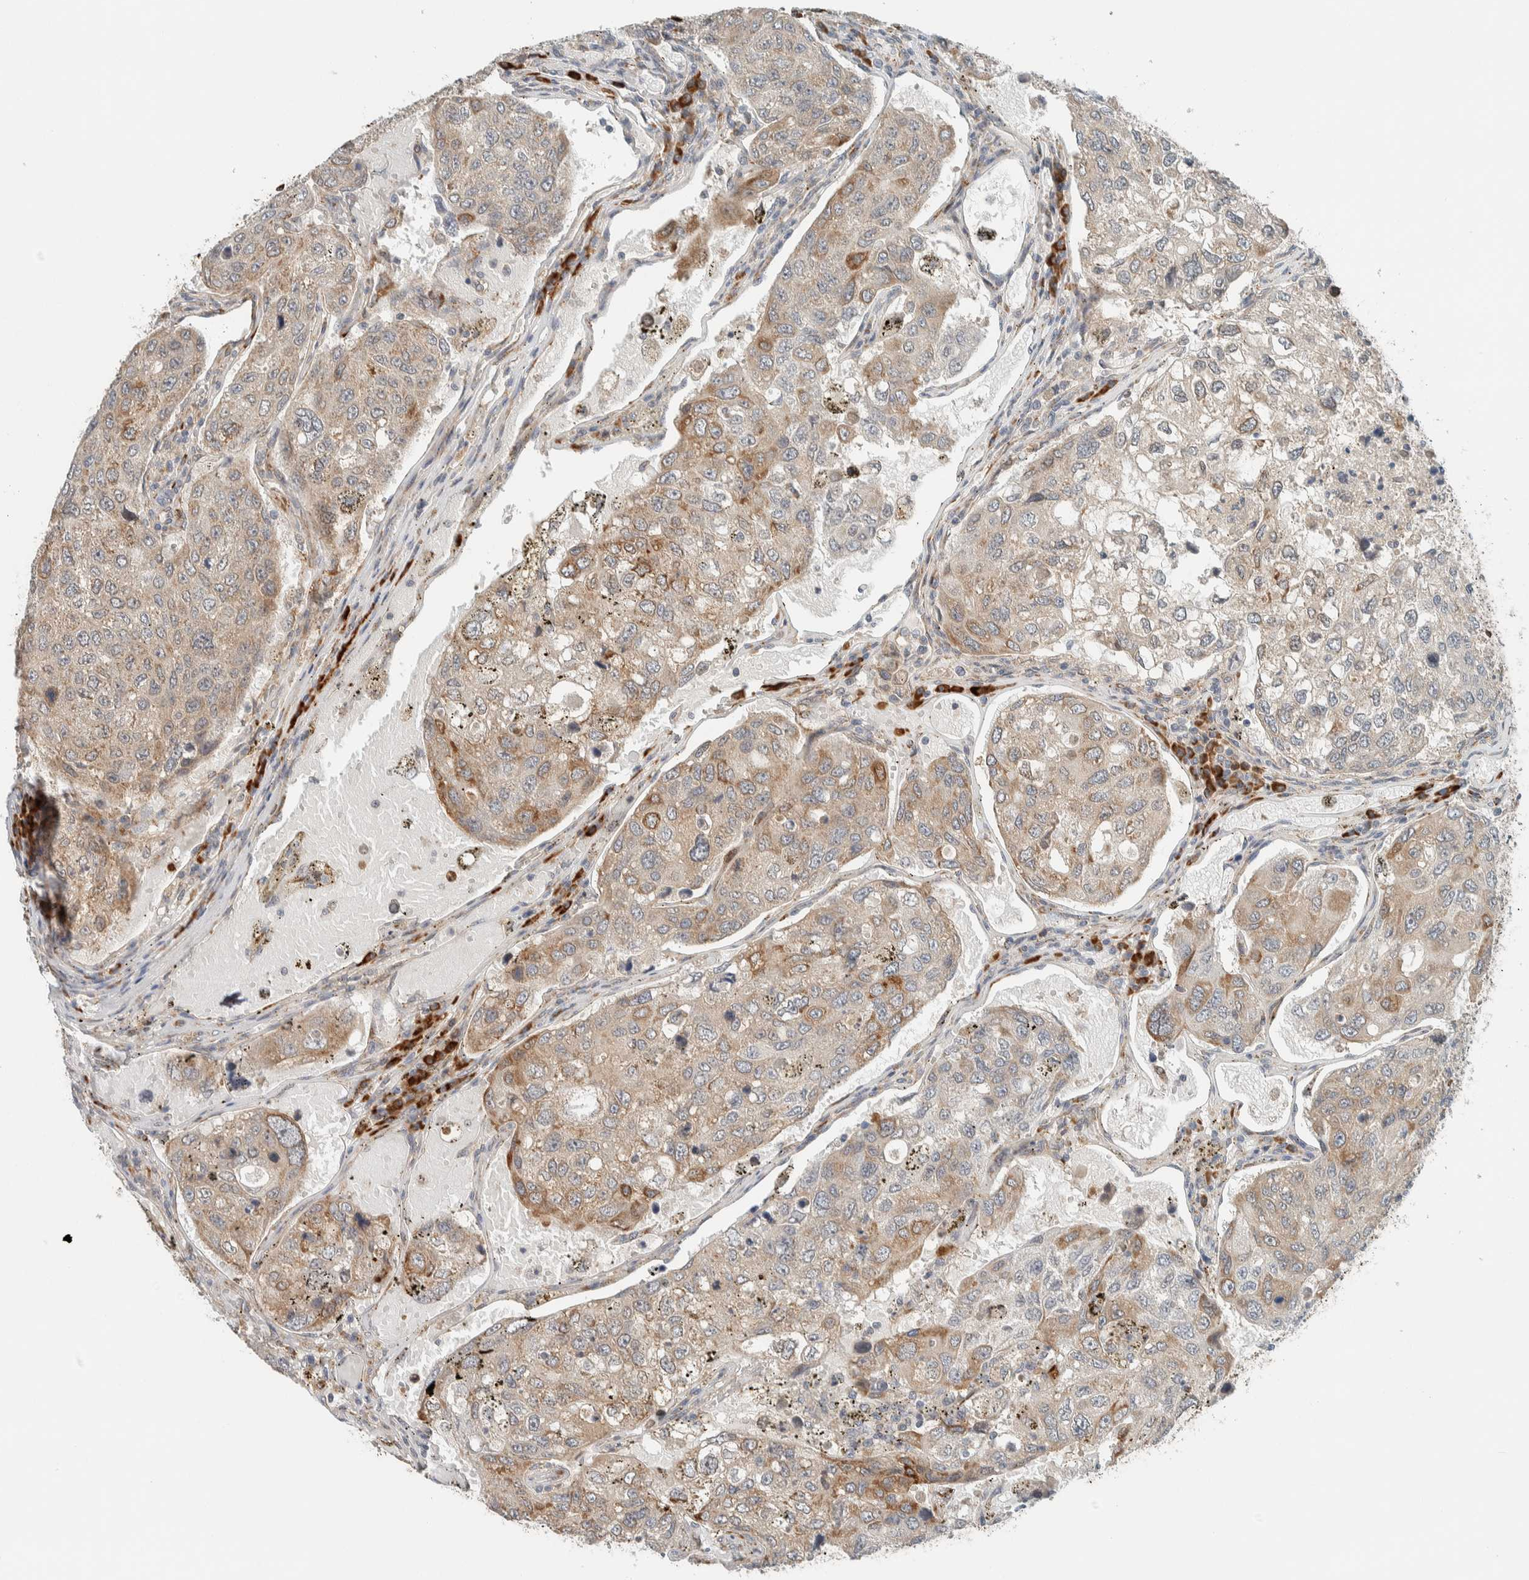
{"staining": {"intensity": "weak", "quantity": "25%-75%", "location": "cytoplasmic/membranous"}, "tissue": "urothelial cancer", "cell_type": "Tumor cells", "image_type": "cancer", "snomed": [{"axis": "morphology", "description": "Urothelial carcinoma, High grade"}, {"axis": "topography", "description": "Lymph node"}, {"axis": "topography", "description": "Urinary bladder"}], "caption": "Urothelial cancer was stained to show a protein in brown. There is low levels of weak cytoplasmic/membranous positivity in about 25%-75% of tumor cells. (DAB (3,3'-diaminobenzidine) IHC, brown staining for protein, blue staining for nuclei).", "gene": "CTBP2", "patient": {"sex": "male", "age": 51}}